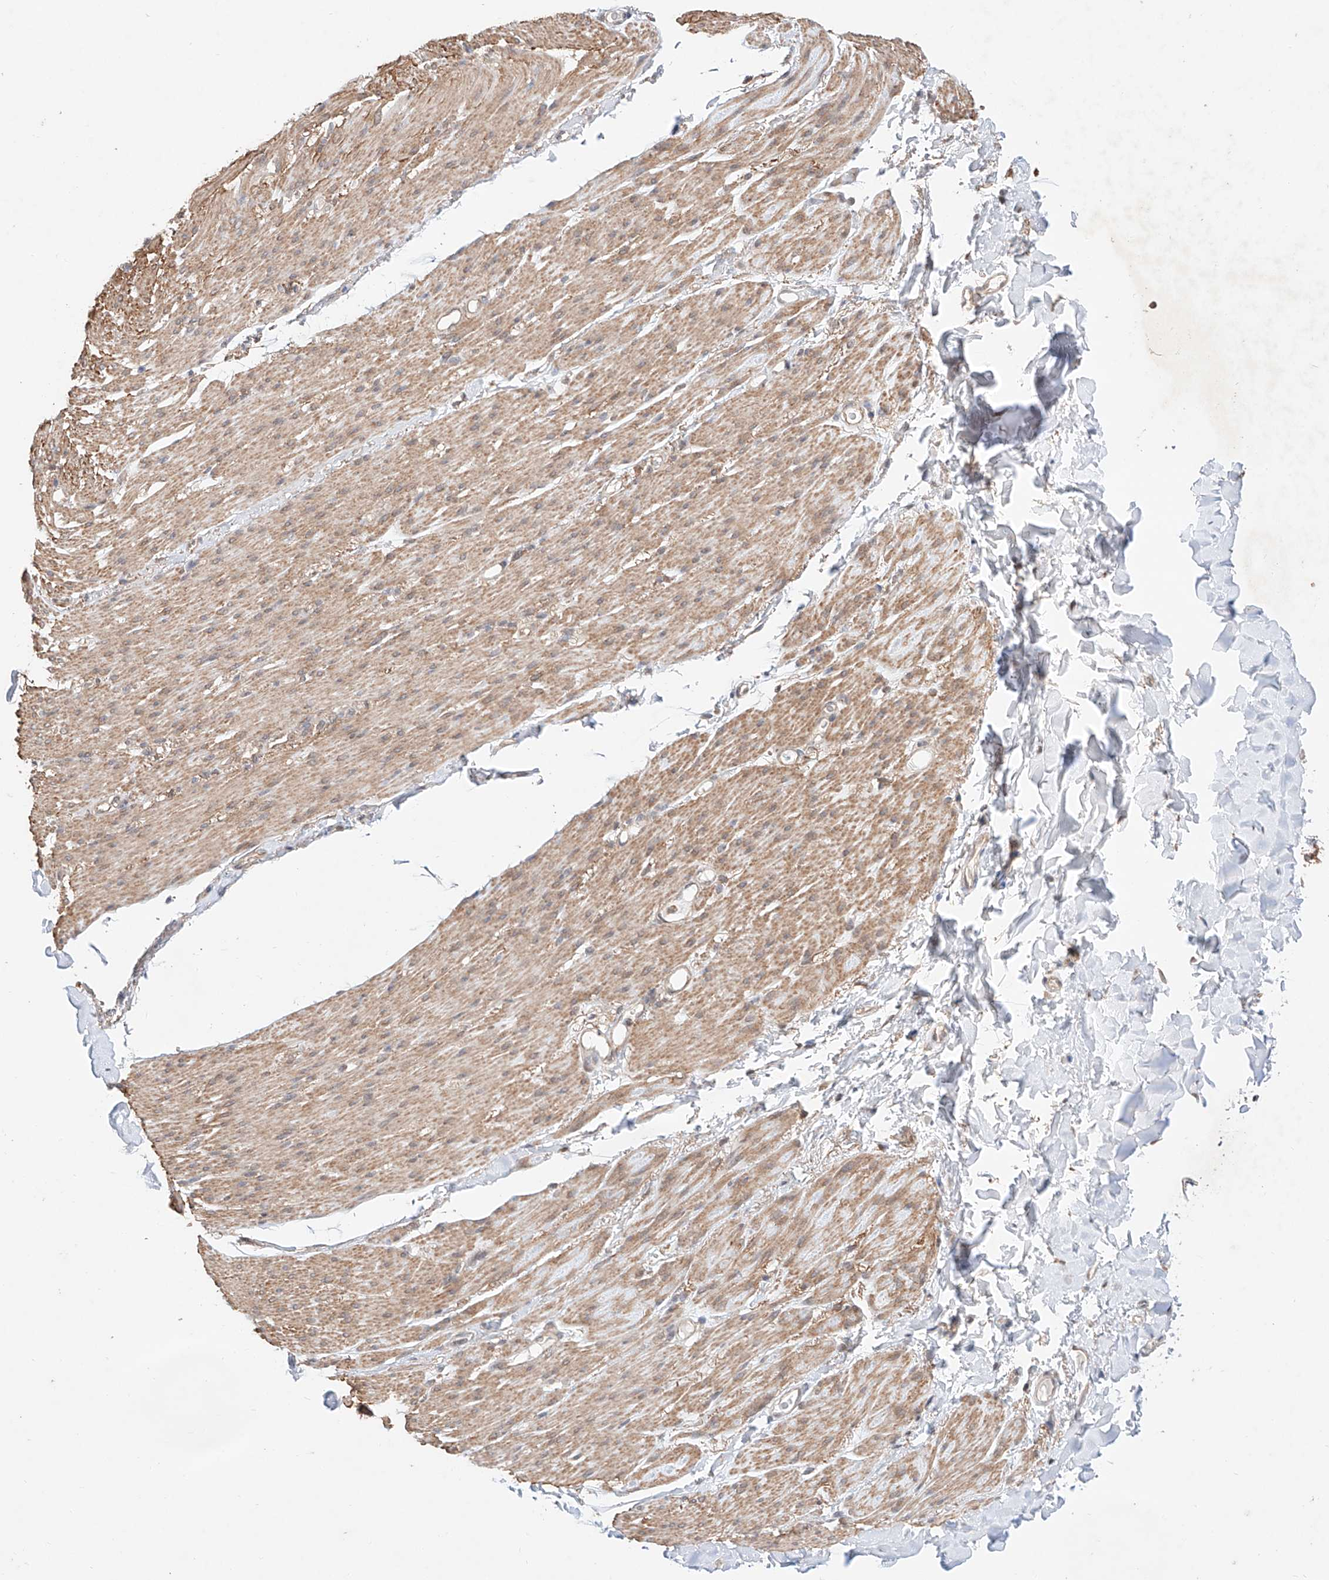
{"staining": {"intensity": "weak", "quantity": ">75%", "location": "cytoplasmic/membranous"}, "tissue": "smooth muscle", "cell_type": "Smooth muscle cells", "image_type": "normal", "snomed": [{"axis": "morphology", "description": "Normal tissue, NOS"}, {"axis": "topography", "description": "Colon"}, {"axis": "topography", "description": "Peripheral nerve tissue"}], "caption": "The histopathology image shows immunohistochemical staining of benign smooth muscle. There is weak cytoplasmic/membranous expression is appreciated in about >75% of smooth muscle cells.", "gene": "TSR2", "patient": {"sex": "female", "age": 61}}